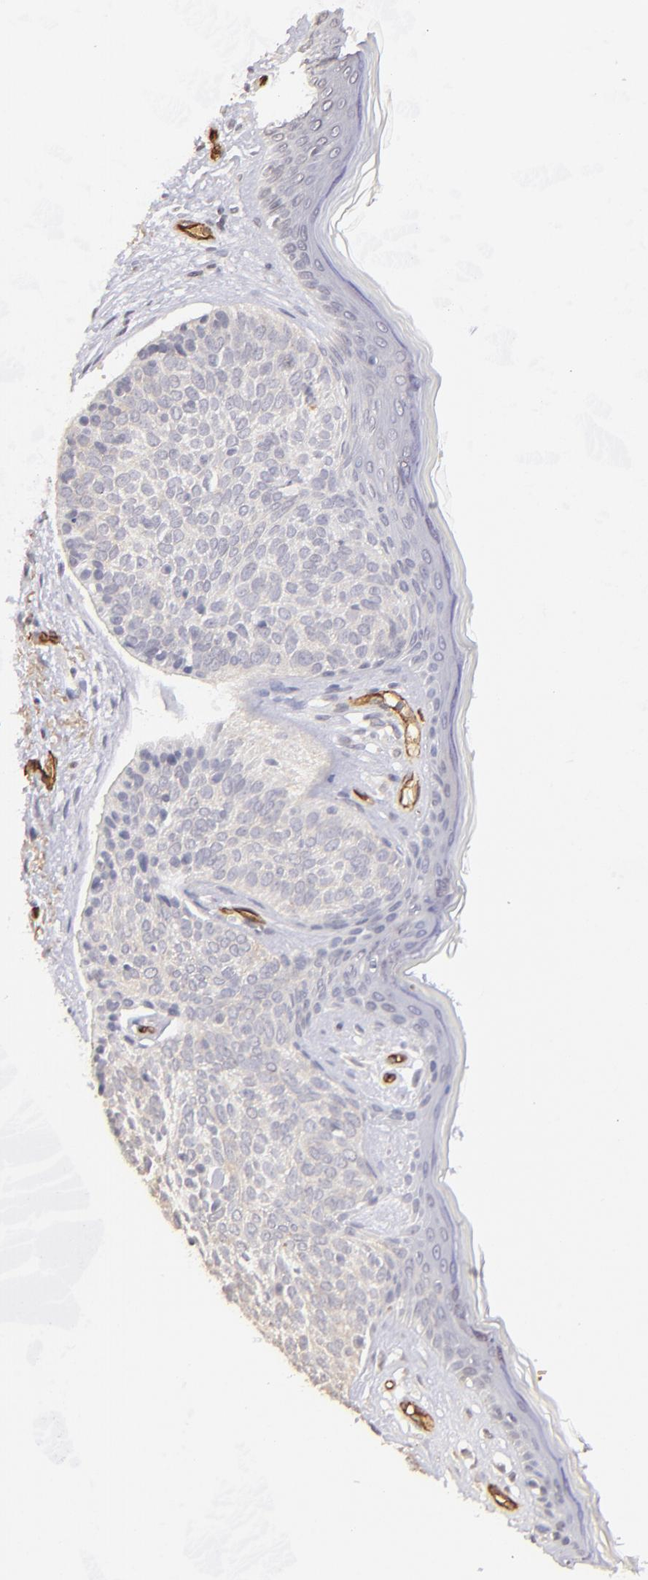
{"staining": {"intensity": "negative", "quantity": "none", "location": "none"}, "tissue": "skin cancer", "cell_type": "Tumor cells", "image_type": "cancer", "snomed": [{"axis": "morphology", "description": "Basal cell carcinoma"}, {"axis": "topography", "description": "Skin"}], "caption": "Immunohistochemistry (IHC) of basal cell carcinoma (skin) displays no expression in tumor cells.", "gene": "DYSF", "patient": {"sex": "female", "age": 78}}